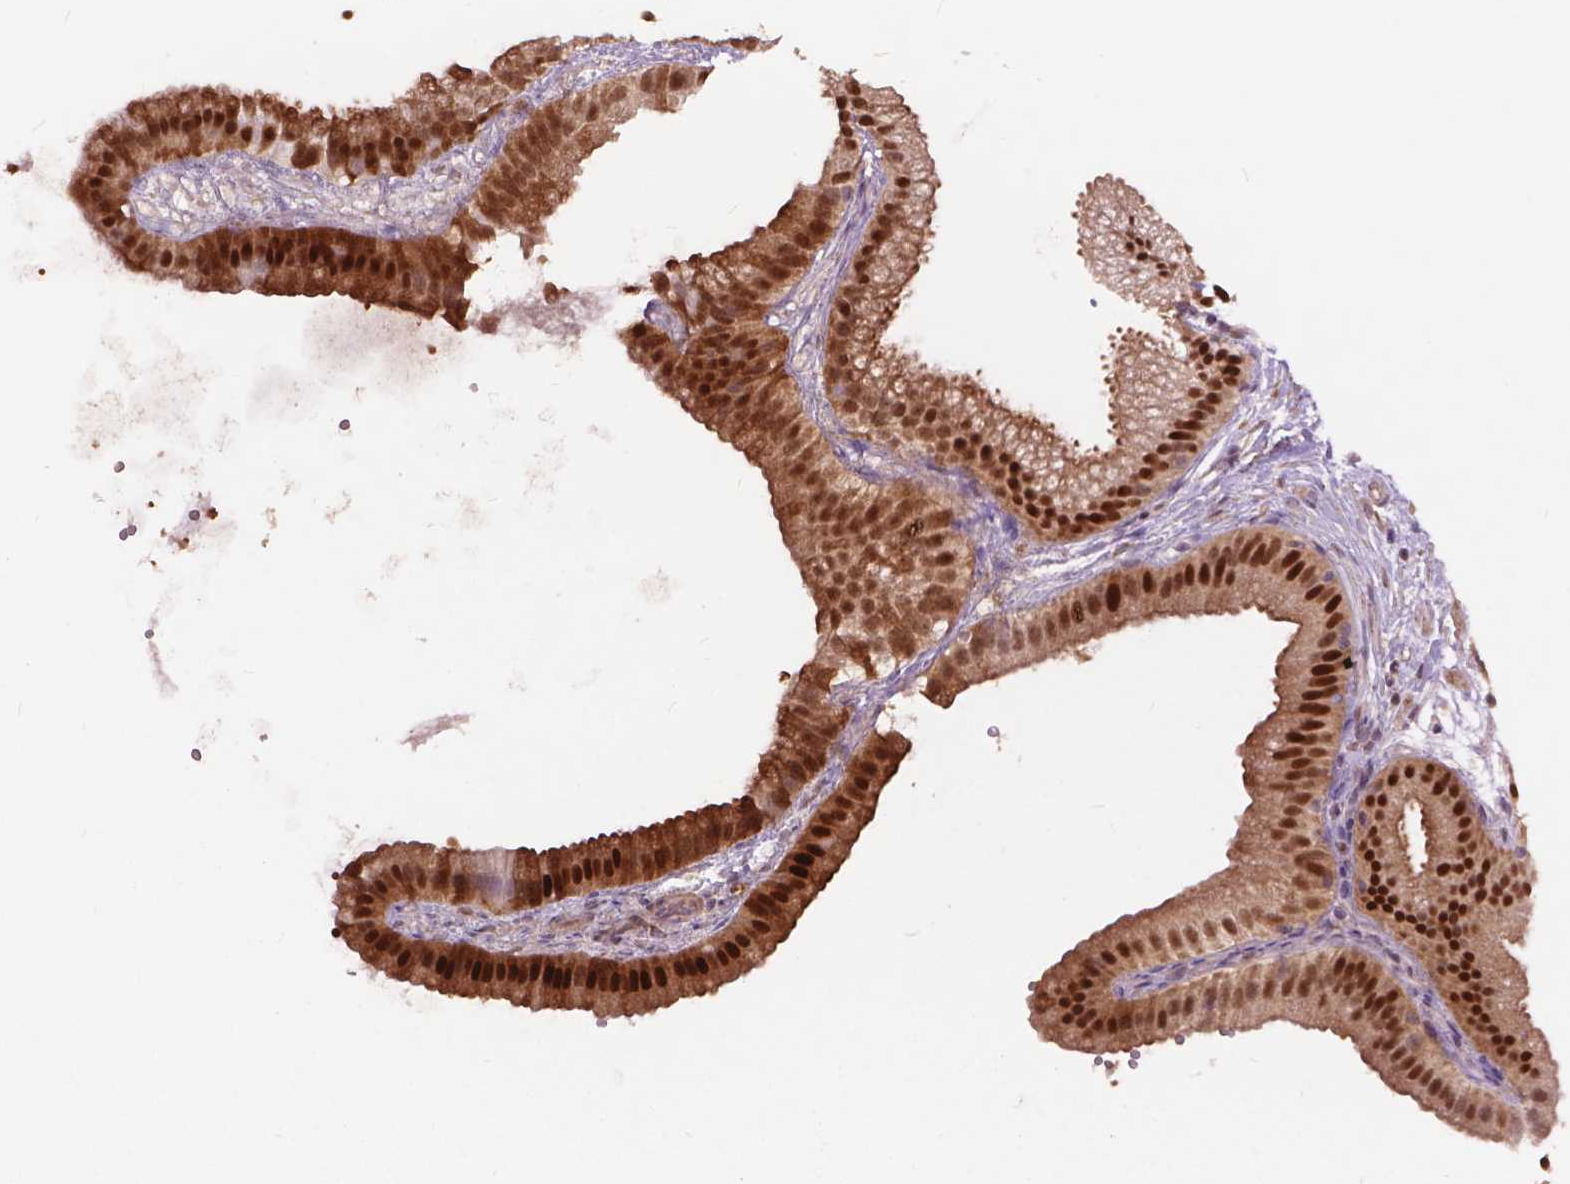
{"staining": {"intensity": "strong", "quantity": ">75%", "location": "cytoplasmic/membranous,nuclear"}, "tissue": "gallbladder", "cell_type": "Glandular cells", "image_type": "normal", "snomed": [{"axis": "morphology", "description": "Normal tissue, NOS"}, {"axis": "topography", "description": "Gallbladder"}], "caption": "A brown stain labels strong cytoplasmic/membranous,nuclear positivity of a protein in glandular cells of unremarkable gallbladder. The staining was performed using DAB to visualize the protein expression in brown, while the nuclei were stained in blue with hematoxylin (Magnification: 20x).", "gene": "ANP32A", "patient": {"sex": "female", "age": 63}}